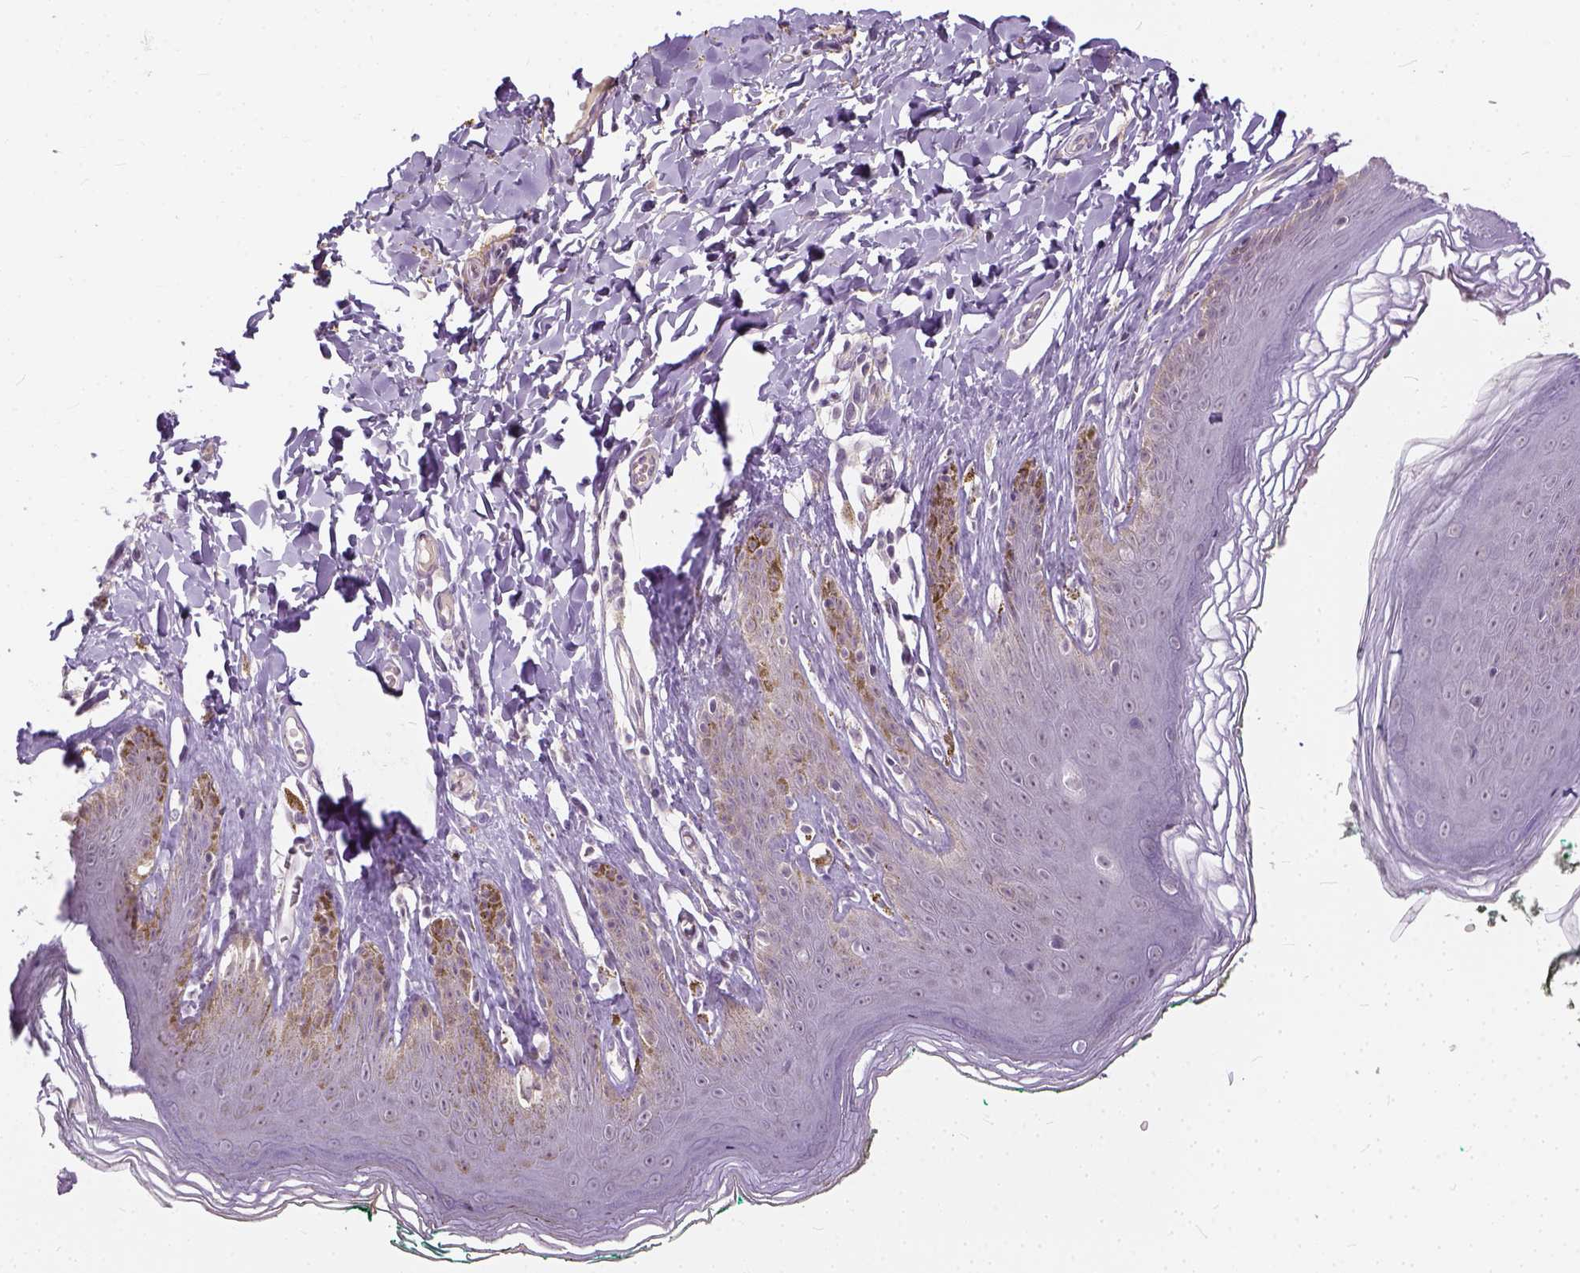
{"staining": {"intensity": "negative", "quantity": "none", "location": "none"}, "tissue": "skin", "cell_type": "Epidermal cells", "image_type": "normal", "snomed": [{"axis": "morphology", "description": "Normal tissue, NOS"}, {"axis": "topography", "description": "Vulva"}, {"axis": "topography", "description": "Peripheral nerve tissue"}], "caption": "Immunohistochemistry of normal skin displays no expression in epidermal cells. Brightfield microscopy of IHC stained with DAB (brown) and hematoxylin (blue), captured at high magnification.", "gene": "ANO2", "patient": {"sex": "female", "age": 66}}